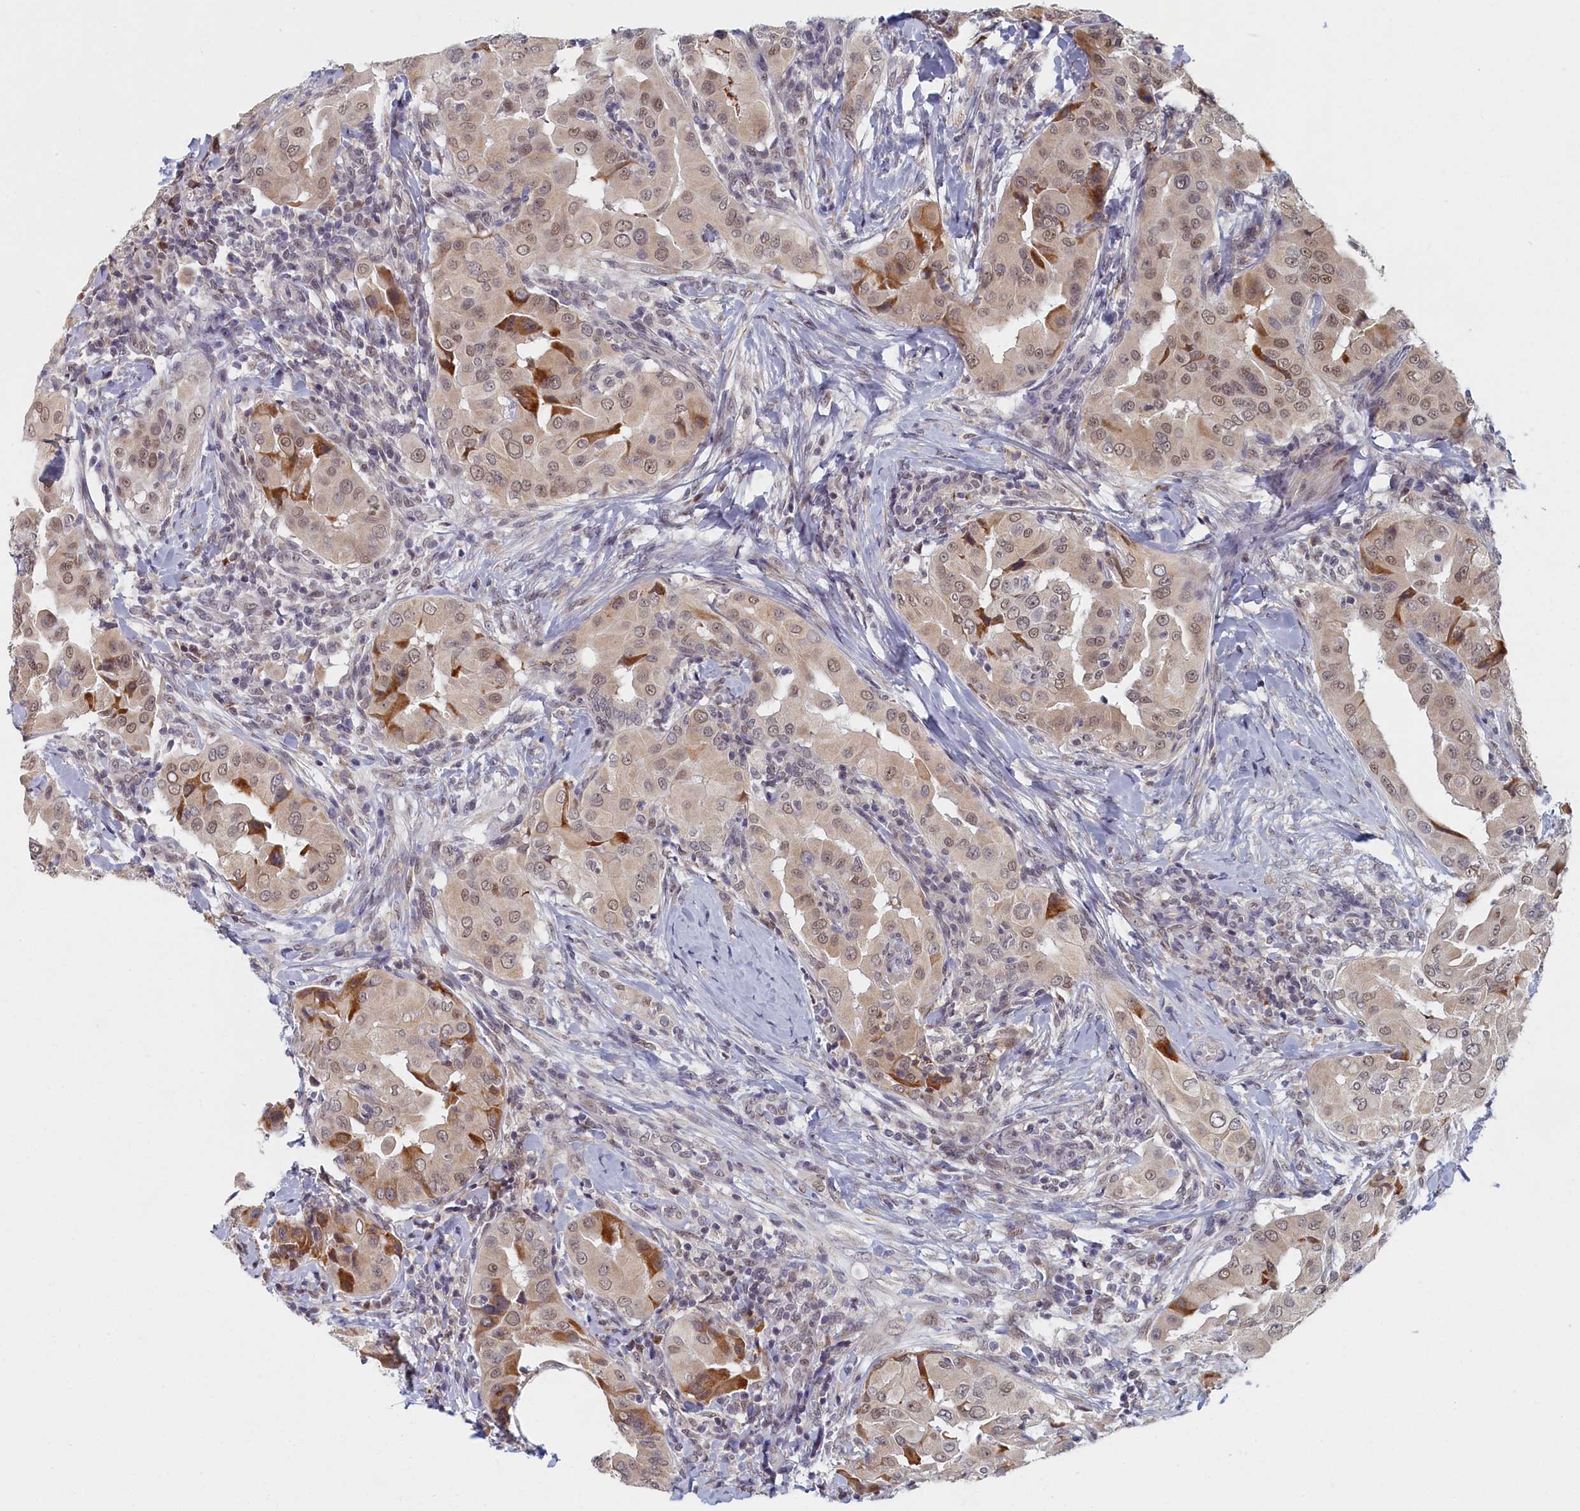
{"staining": {"intensity": "moderate", "quantity": "<25%", "location": "cytoplasmic/membranous,nuclear"}, "tissue": "thyroid cancer", "cell_type": "Tumor cells", "image_type": "cancer", "snomed": [{"axis": "morphology", "description": "Papillary adenocarcinoma, NOS"}, {"axis": "topography", "description": "Thyroid gland"}], "caption": "IHC micrograph of human papillary adenocarcinoma (thyroid) stained for a protein (brown), which reveals low levels of moderate cytoplasmic/membranous and nuclear positivity in about <25% of tumor cells.", "gene": "DNAJC17", "patient": {"sex": "male", "age": 33}}